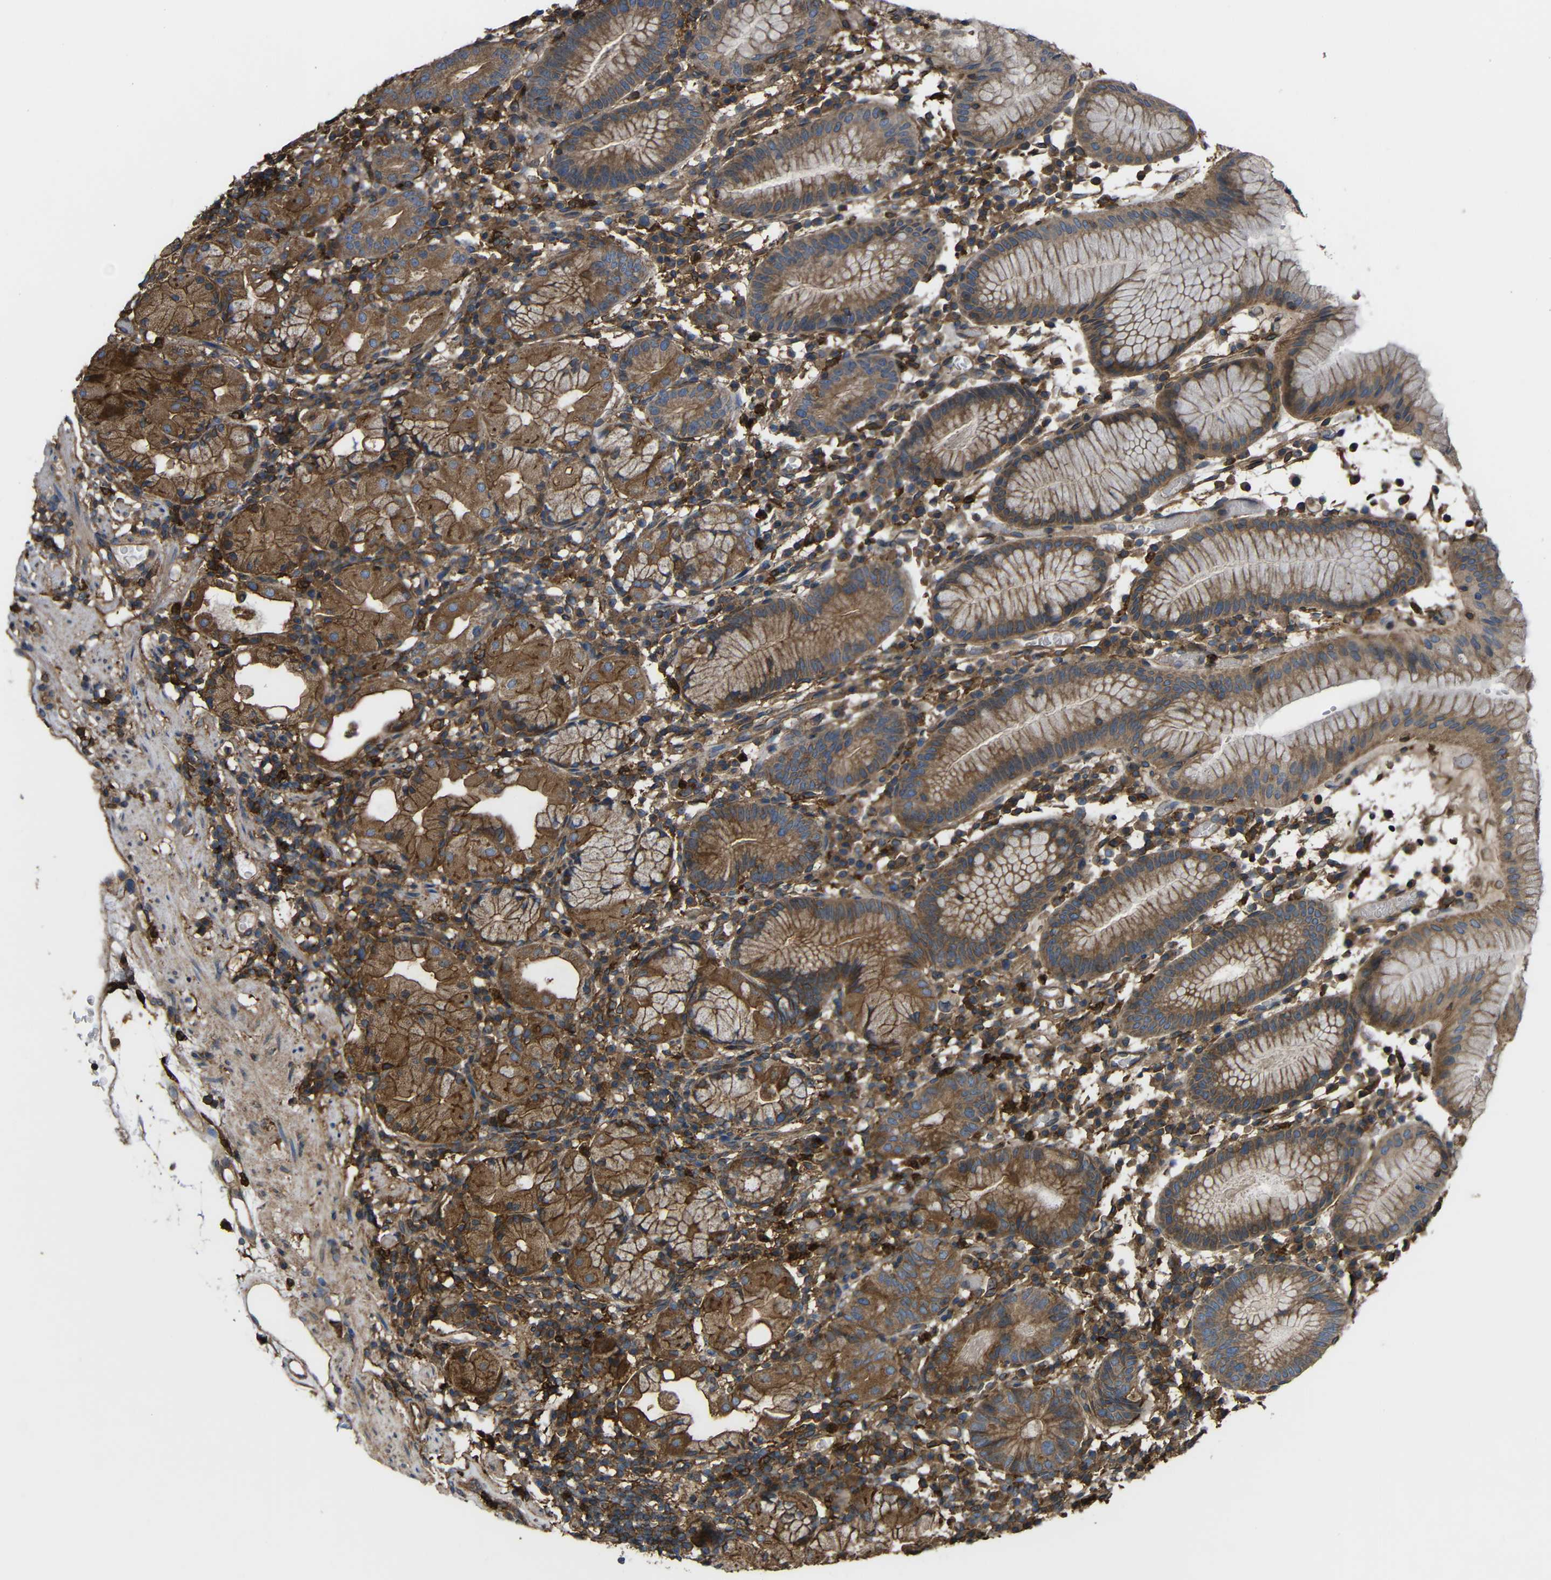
{"staining": {"intensity": "moderate", "quantity": ">75%", "location": "cytoplasmic/membranous"}, "tissue": "stomach", "cell_type": "Glandular cells", "image_type": "normal", "snomed": [{"axis": "morphology", "description": "Normal tissue, NOS"}, {"axis": "topography", "description": "Stomach"}, {"axis": "topography", "description": "Stomach, lower"}], "caption": "A brown stain shows moderate cytoplasmic/membranous positivity of a protein in glandular cells of benign human stomach.", "gene": "TREM2", "patient": {"sex": "female", "age": 75}}